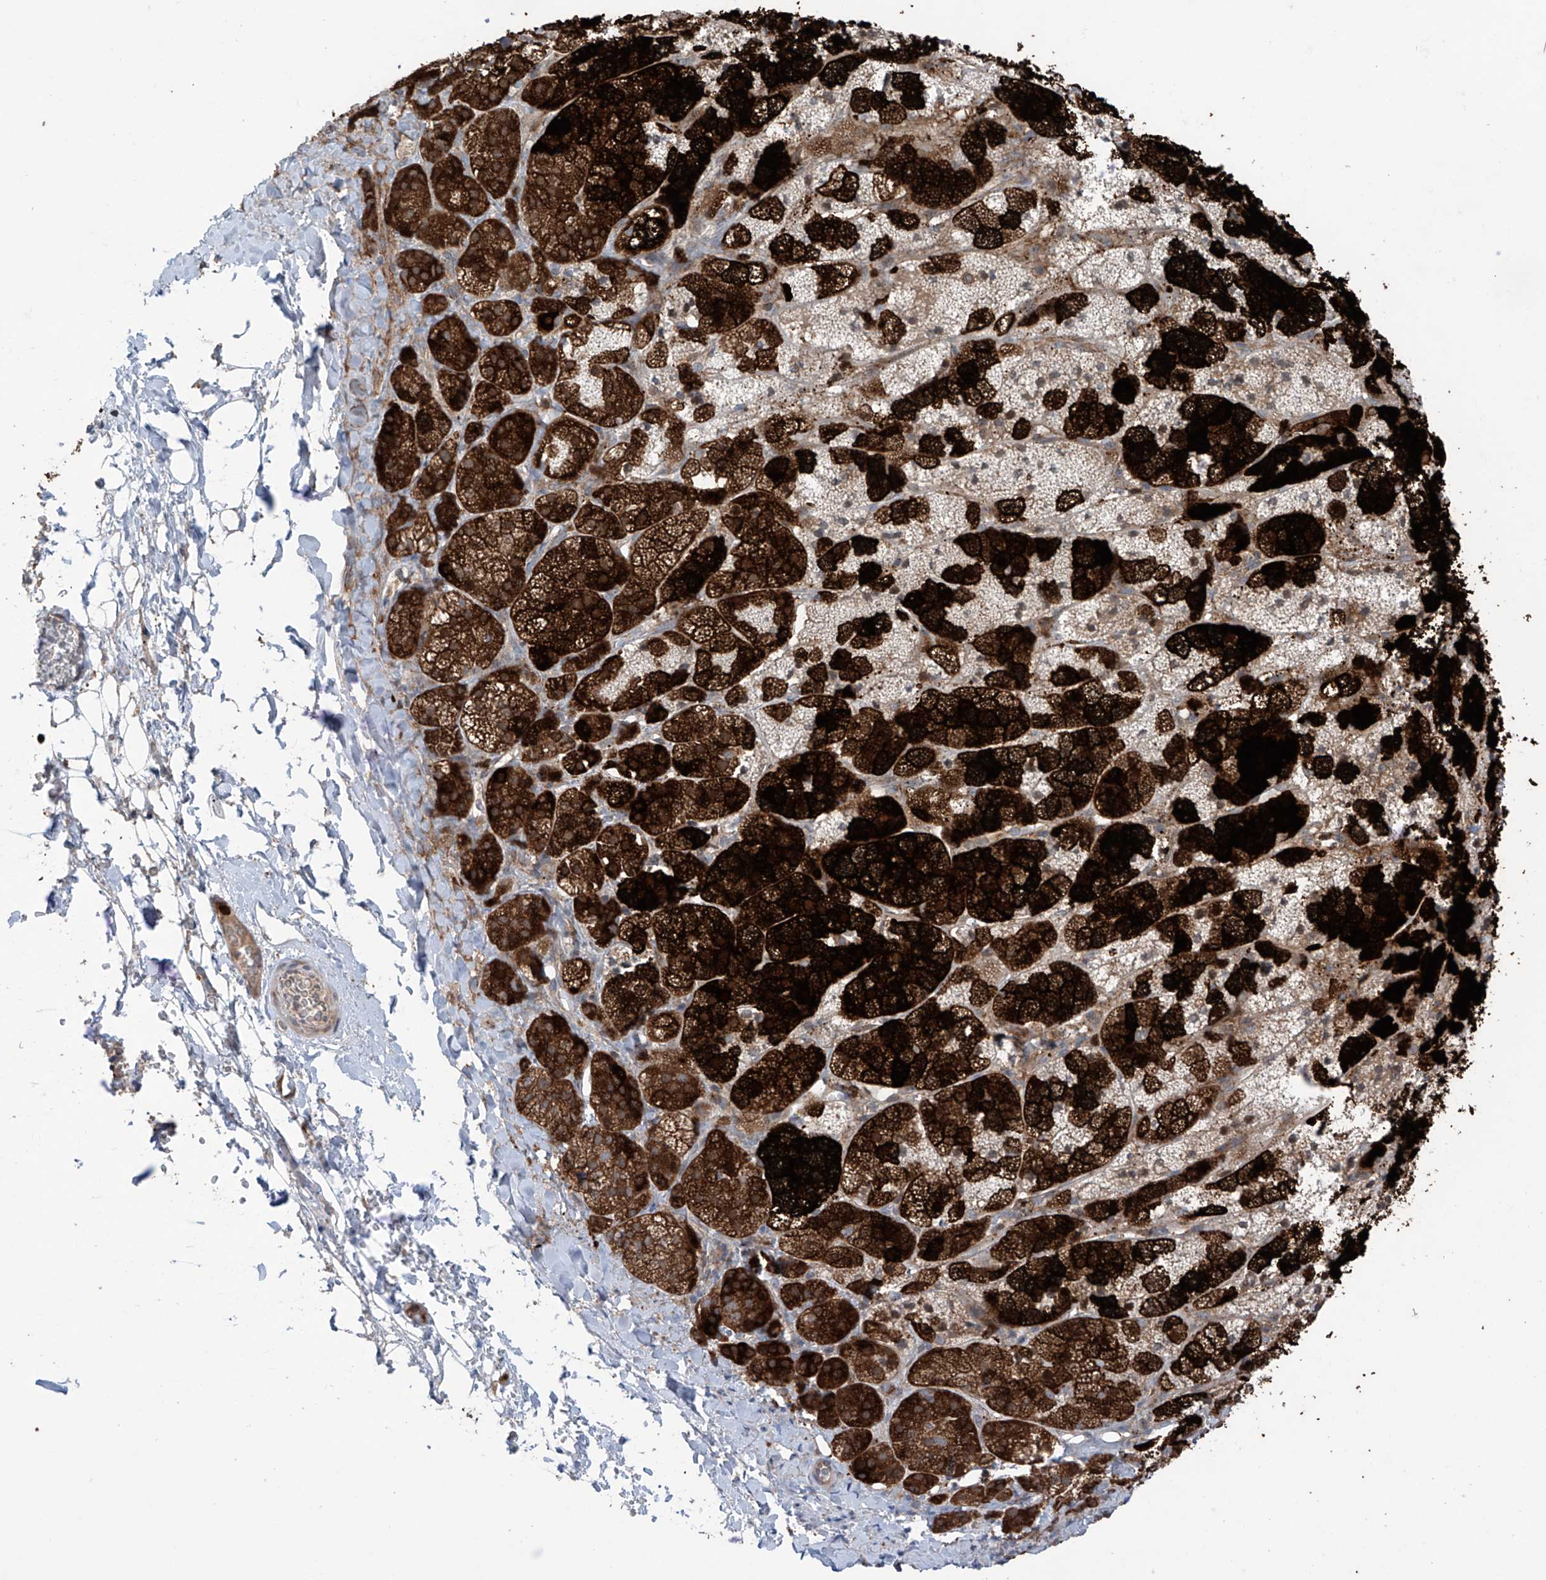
{"staining": {"intensity": "strong", "quantity": ">75%", "location": "cytoplasmic/membranous"}, "tissue": "adrenal gland", "cell_type": "Glandular cells", "image_type": "normal", "snomed": [{"axis": "morphology", "description": "Normal tissue, NOS"}, {"axis": "topography", "description": "Adrenal gland"}], "caption": "DAB (3,3'-diaminobenzidine) immunohistochemical staining of unremarkable human adrenal gland displays strong cytoplasmic/membranous protein positivity in approximately >75% of glandular cells.", "gene": "SAMD3", "patient": {"sex": "female", "age": 44}}